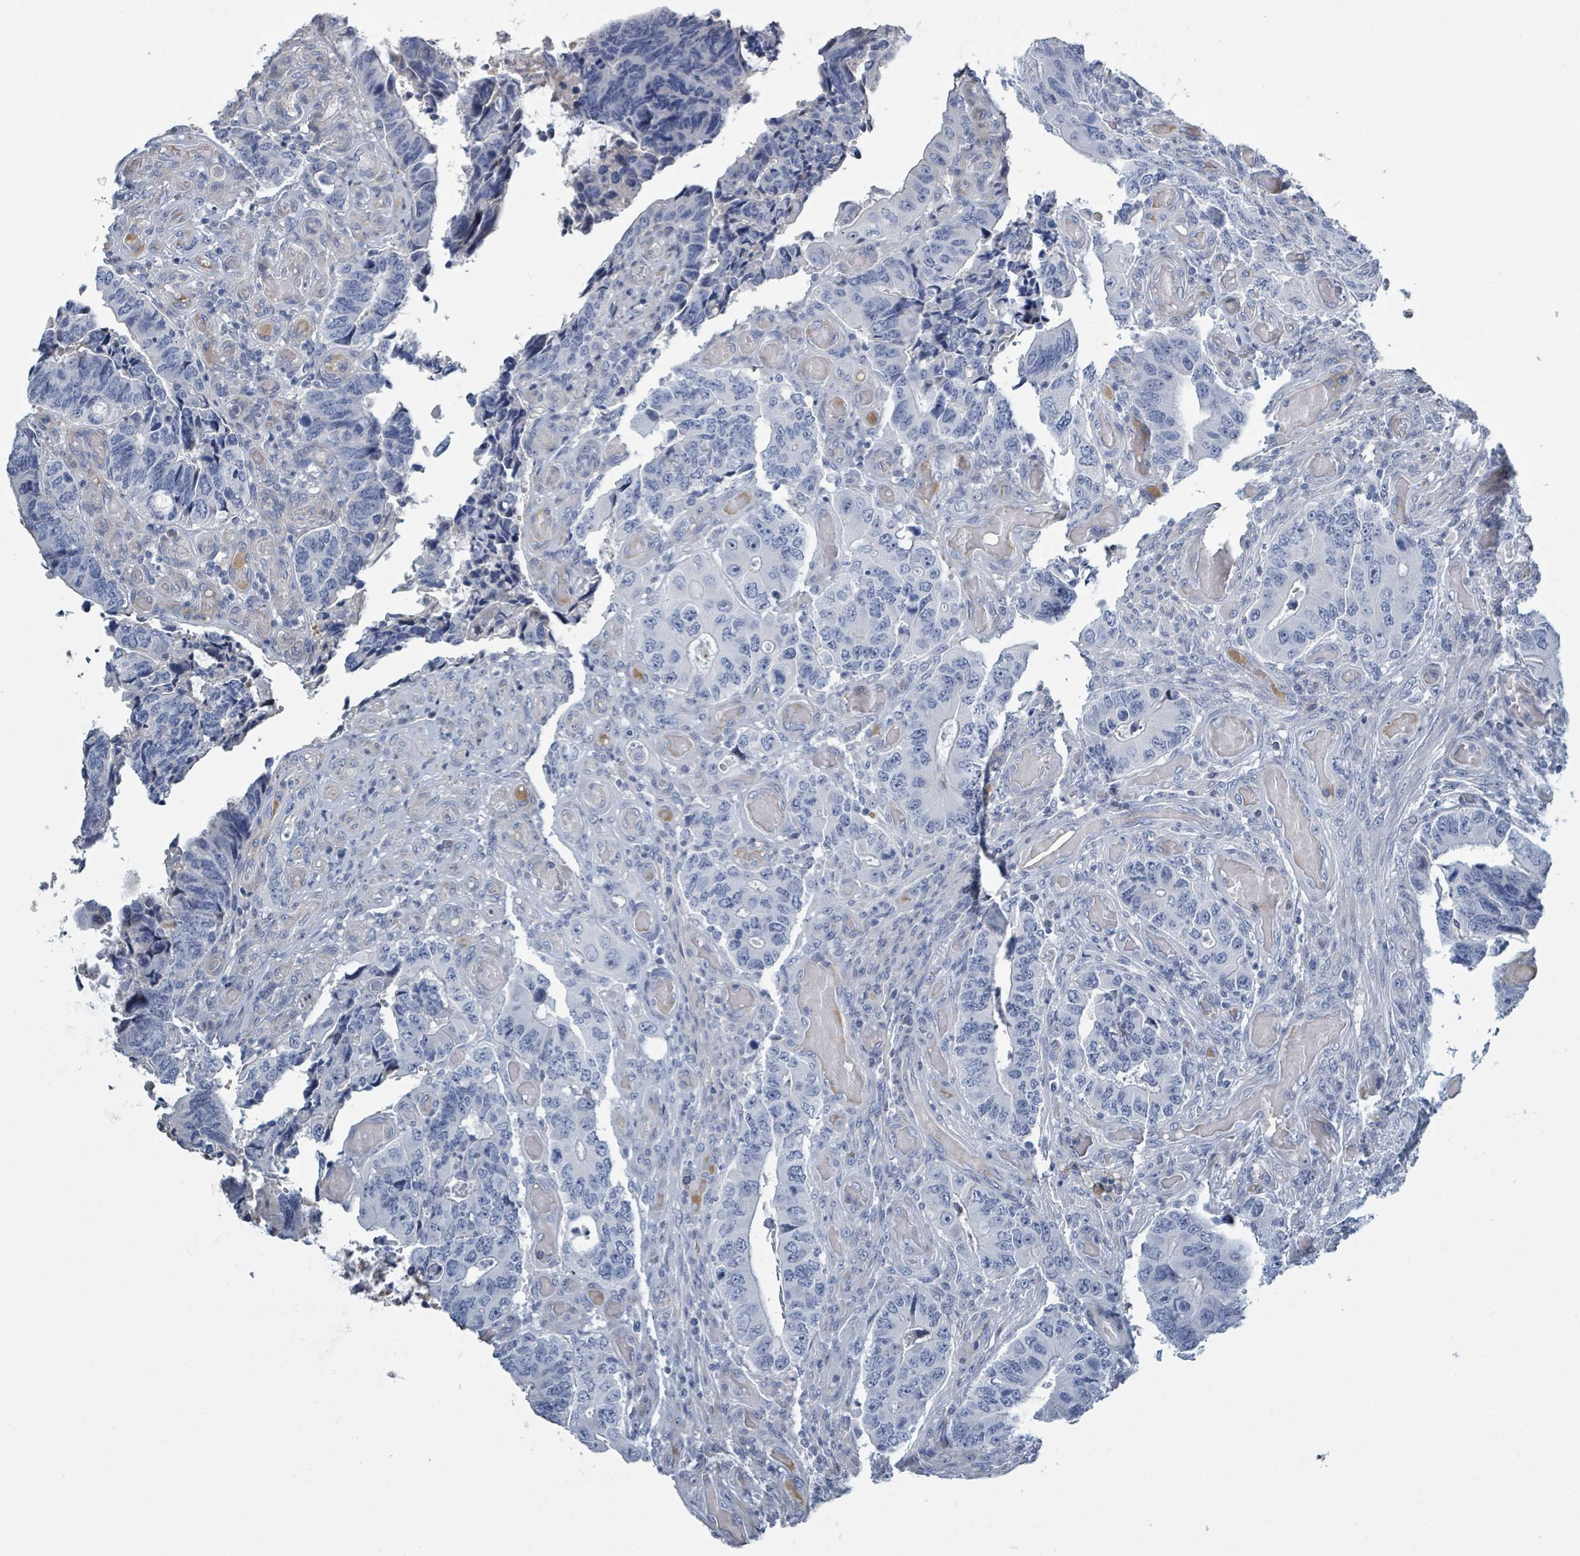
{"staining": {"intensity": "negative", "quantity": "none", "location": "none"}, "tissue": "colorectal cancer", "cell_type": "Tumor cells", "image_type": "cancer", "snomed": [{"axis": "morphology", "description": "Adenocarcinoma, NOS"}, {"axis": "topography", "description": "Colon"}], "caption": "A micrograph of colorectal adenocarcinoma stained for a protein demonstrates no brown staining in tumor cells. Brightfield microscopy of IHC stained with DAB (3,3'-diaminobenzidine) (brown) and hematoxylin (blue), captured at high magnification.", "gene": "RAB33B", "patient": {"sex": "male", "age": 87}}